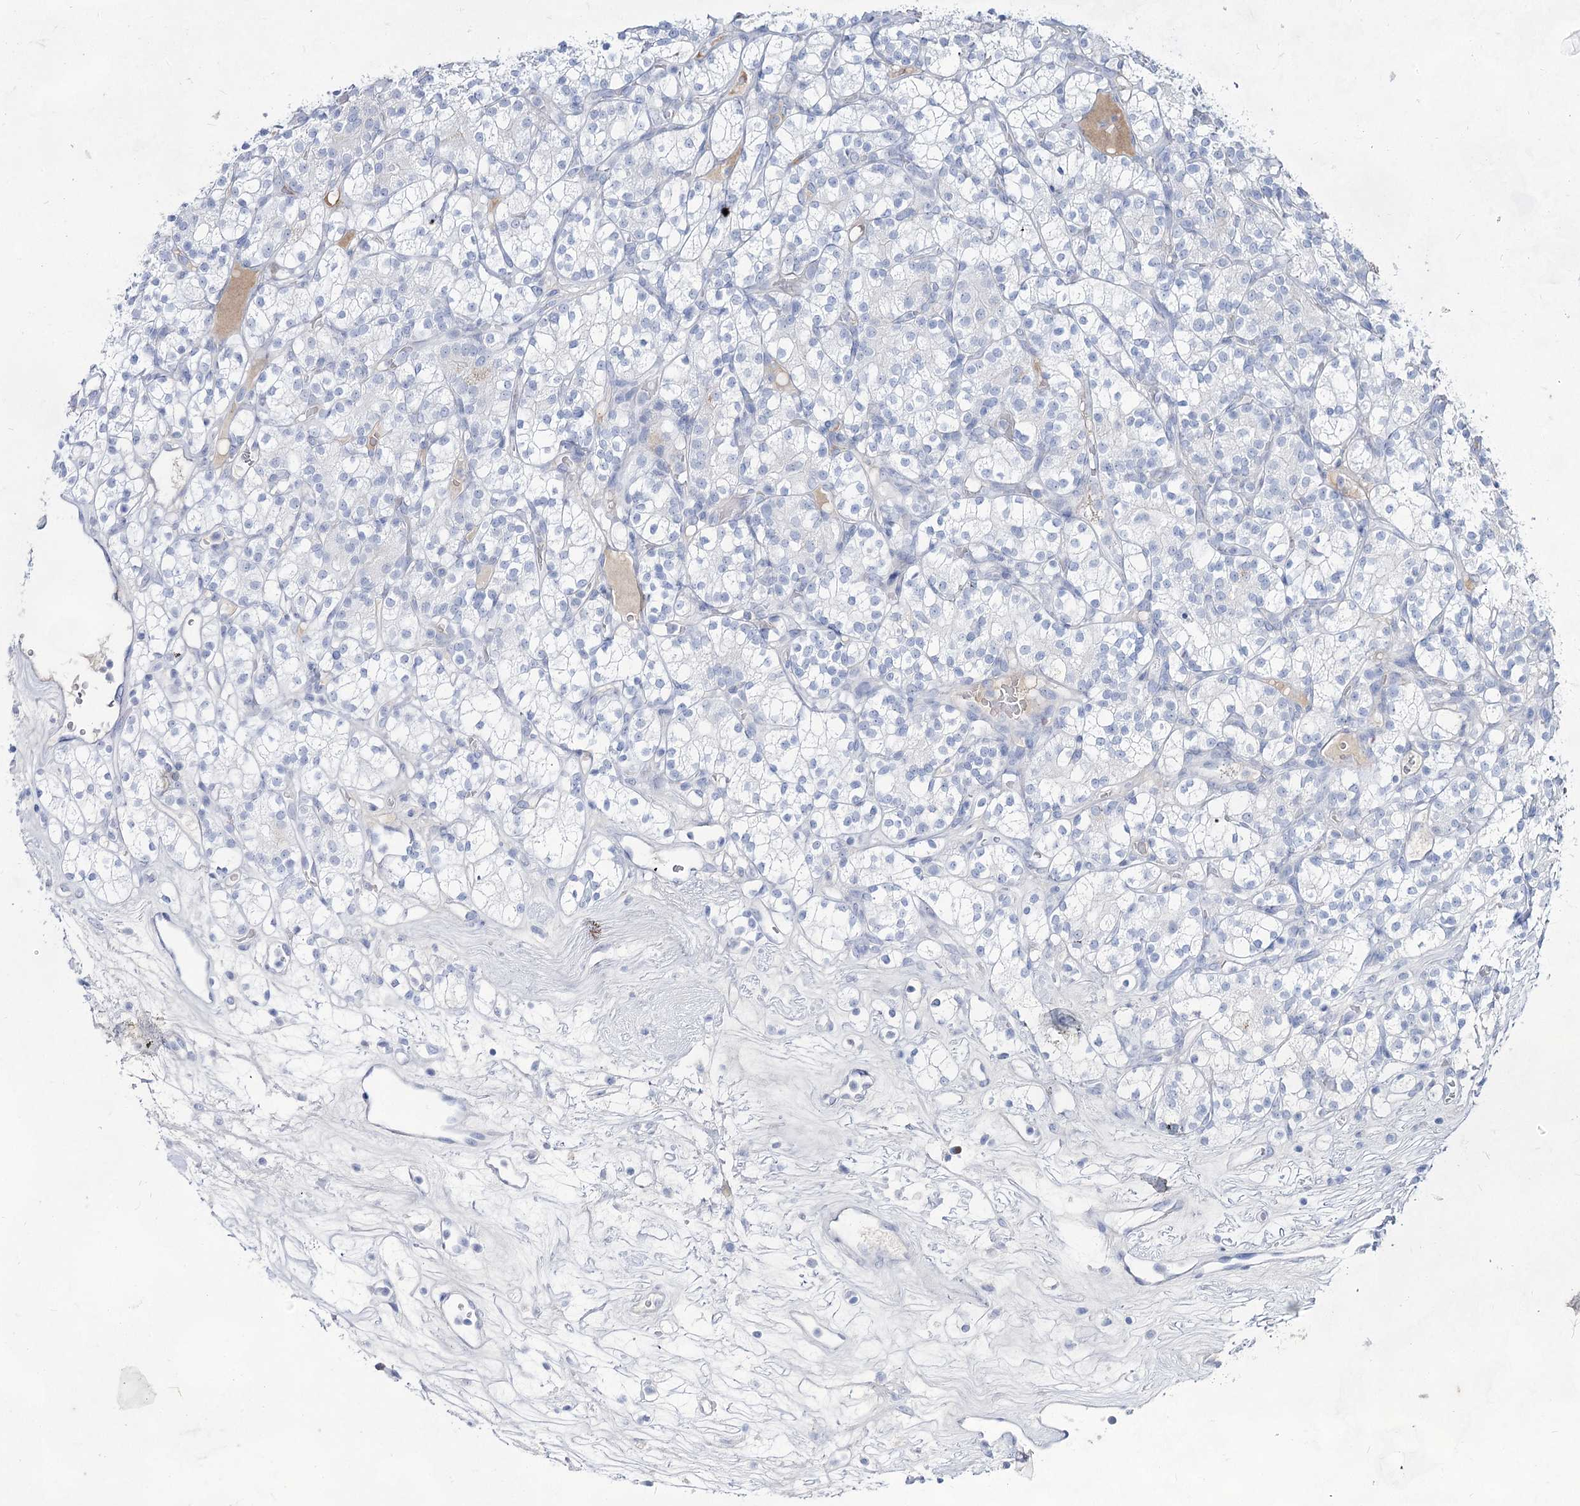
{"staining": {"intensity": "negative", "quantity": "none", "location": "none"}, "tissue": "renal cancer", "cell_type": "Tumor cells", "image_type": "cancer", "snomed": [{"axis": "morphology", "description": "Adenocarcinoma, NOS"}, {"axis": "topography", "description": "Kidney"}], "caption": "DAB immunohistochemical staining of human renal cancer (adenocarcinoma) shows no significant staining in tumor cells.", "gene": "ACRV1", "patient": {"sex": "male", "age": 77}}